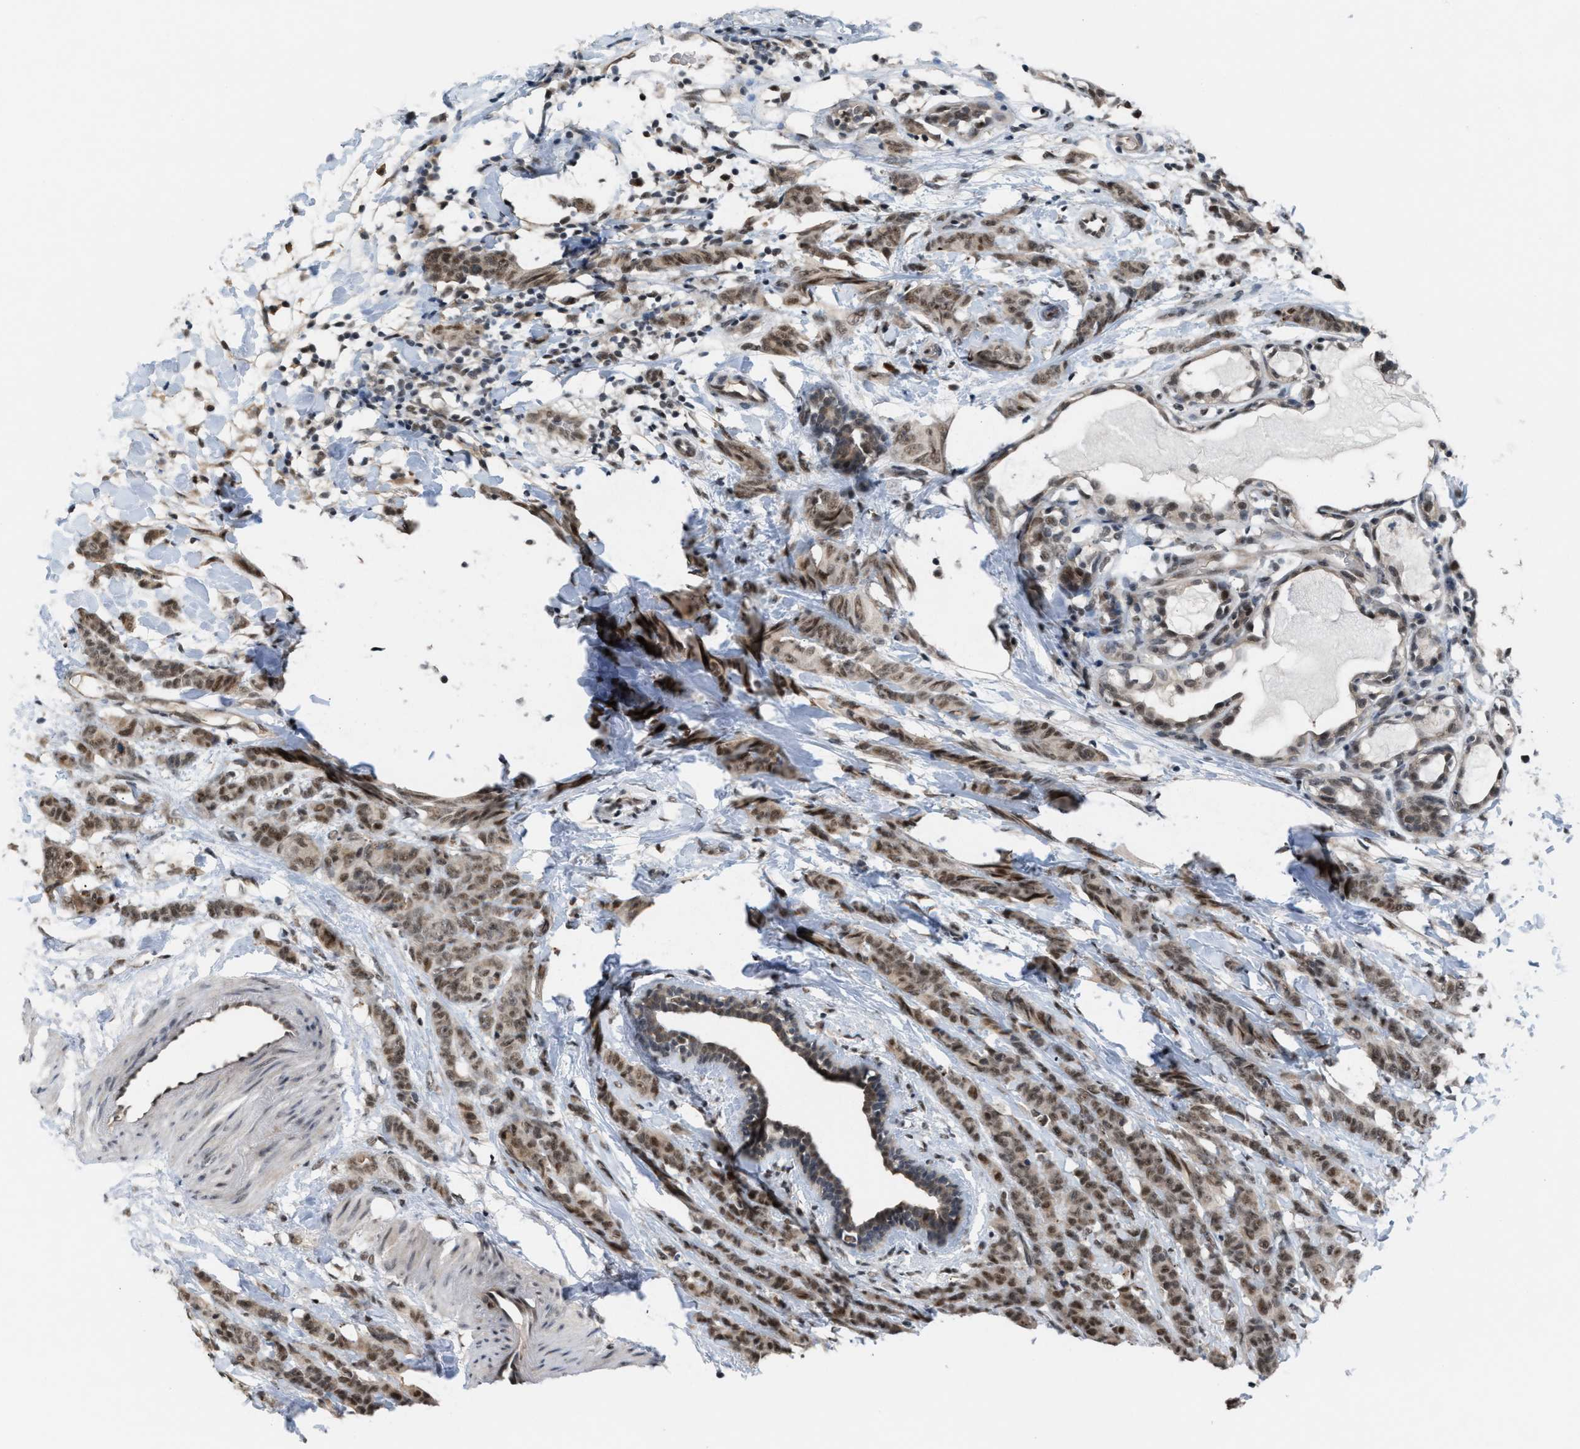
{"staining": {"intensity": "moderate", "quantity": ">75%", "location": "nuclear"}, "tissue": "breast cancer", "cell_type": "Tumor cells", "image_type": "cancer", "snomed": [{"axis": "morphology", "description": "Normal tissue, NOS"}, {"axis": "morphology", "description": "Duct carcinoma"}, {"axis": "topography", "description": "Breast"}], "caption": "IHC photomicrograph of breast infiltrating ductal carcinoma stained for a protein (brown), which demonstrates medium levels of moderate nuclear staining in about >75% of tumor cells.", "gene": "PRPF4", "patient": {"sex": "female", "age": 40}}